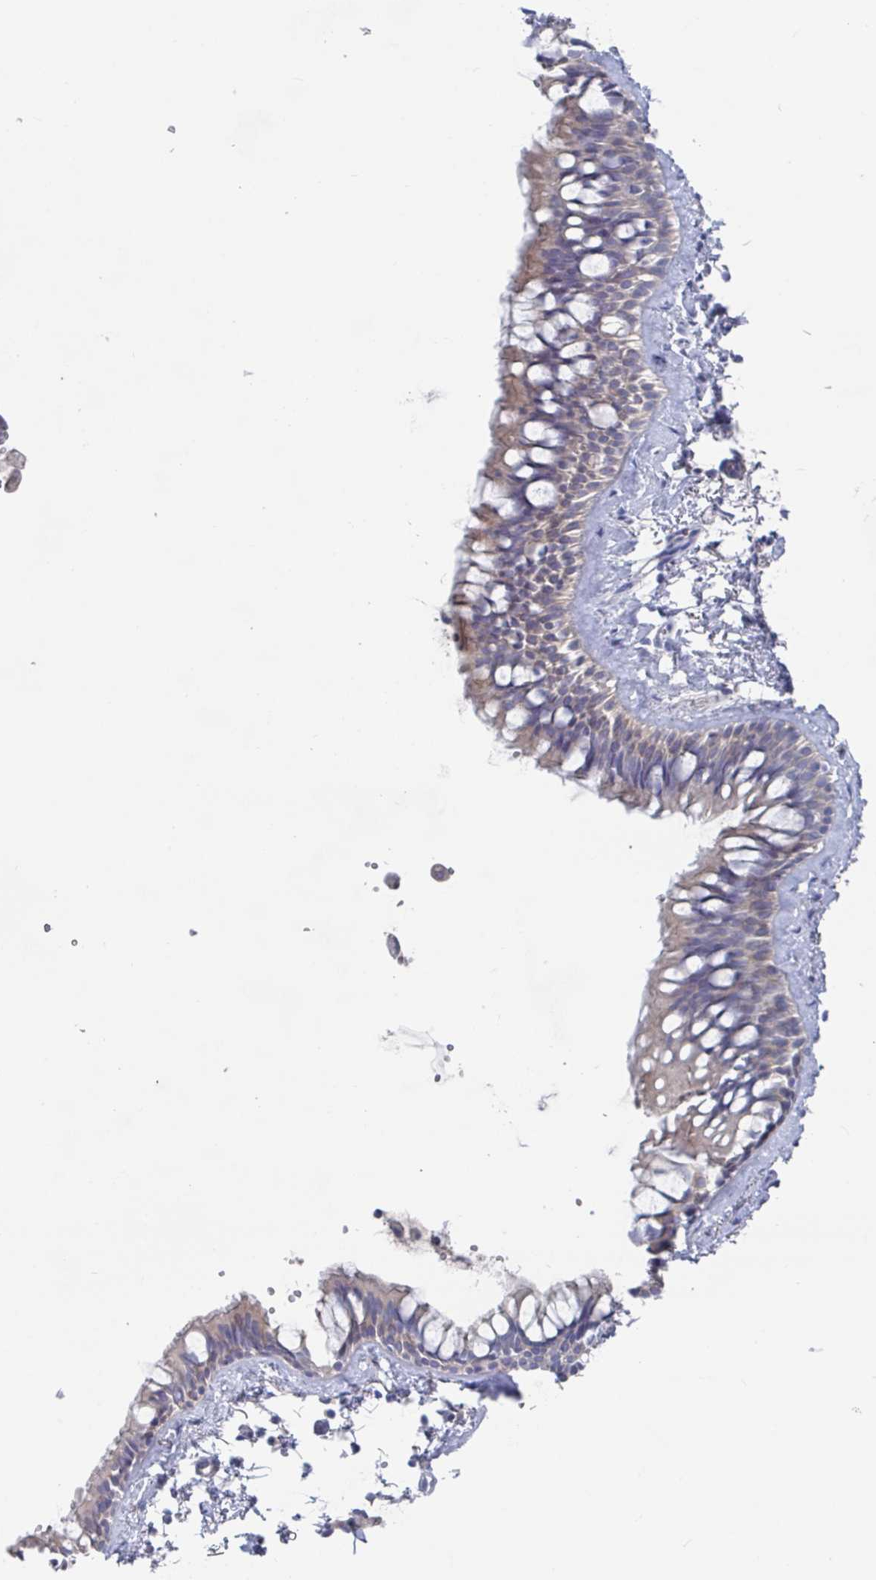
{"staining": {"intensity": "weak", "quantity": "<25%", "location": "cytoplasmic/membranous"}, "tissue": "bronchus", "cell_type": "Respiratory epithelial cells", "image_type": "normal", "snomed": [{"axis": "morphology", "description": "Normal tissue, NOS"}, {"axis": "topography", "description": "Bronchus"}], "caption": "An immunohistochemistry (IHC) image of normal bronchus is shown. There is no staining in respiratory epithelial cells of bronchus.", "gene": "GPR148", "patient": {"sex": "female", "age": 59}}